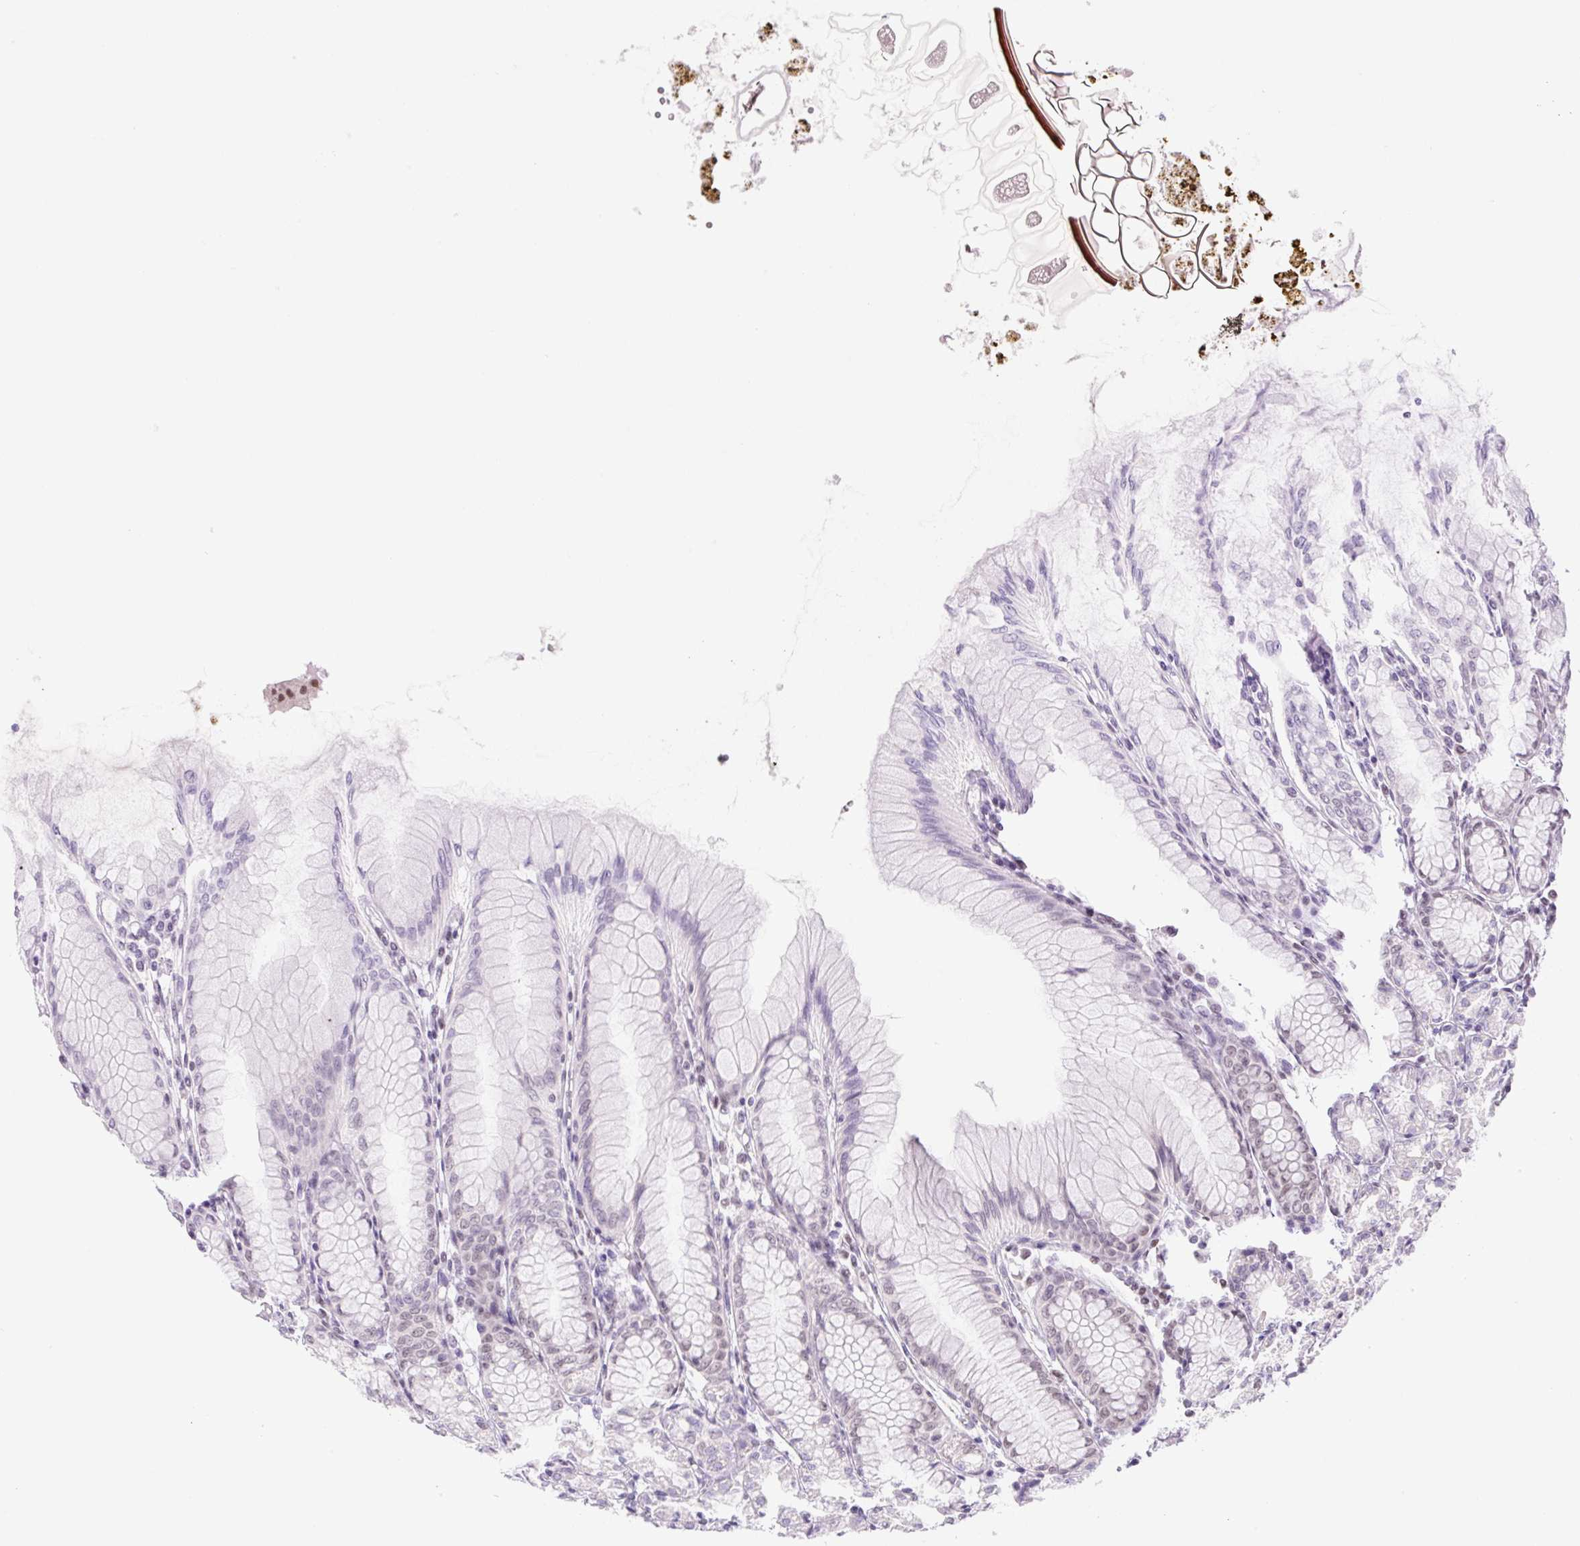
{"staining": {"intensity": "moderate", "quantity": "<25%", "location": "nuclear"}, "tissue": "stomach", "cell_type": "Glandular cells", "image_type": "normal", "snomed": [{"axis": "morphology", "description": "Normal tissue, NOS"}, {"axis": "topography", "description": "Stomach"}], "caption": "The micrograph shows staining of unremarkable stomach, revealing moderate nuclear protein positivity (brown color) within glandular cells. (DAB (3,3'-diaminobenzidine) = brown stain, brightfield microscopy at high magnification).", "gene": "TLE3", "patient": {"sex": "female", "age": 57}}